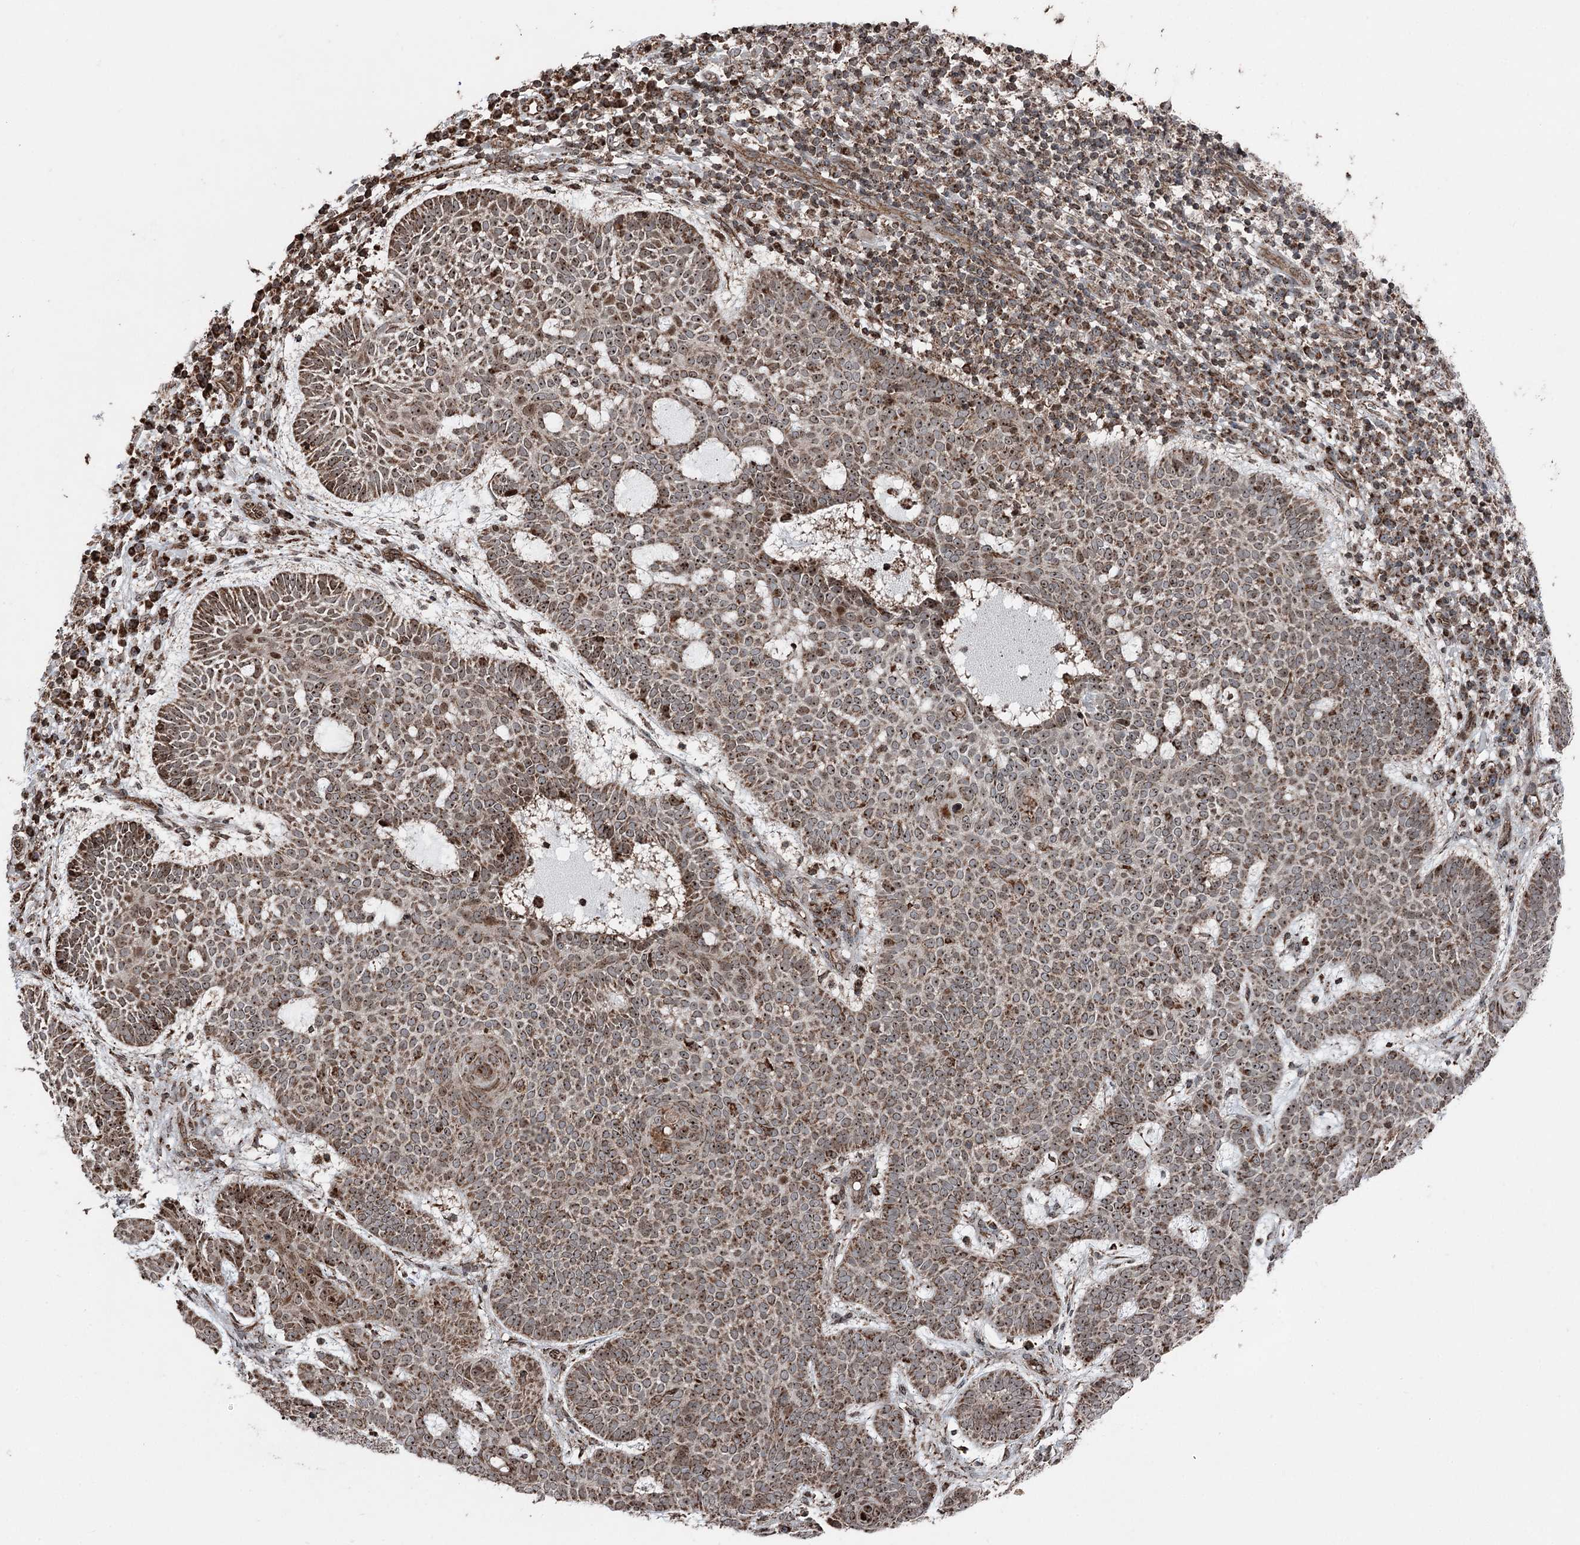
{"staining": {"intensity": "moderate", "quantity": ">75%", "location": "cytoplasmic/membranous,nuclear"}, "tissue": "skin cancer", "cell_type": "Tumor cells", "image_type": "cancer", "snomed": [{"axis": "morphology", "description": "Basal cell carcinoma"}, {"axis": "topography", "description": "Skin"}], "caption": "This micrograph exhibits immunohistochemistry staining of skin cancer, with medium moderate cytoplasmic/membranous and nuclear positivity in about >75% of tumor cells.", "gene": "STEEP1", "patient": {"sex": "male", "age": 85}}